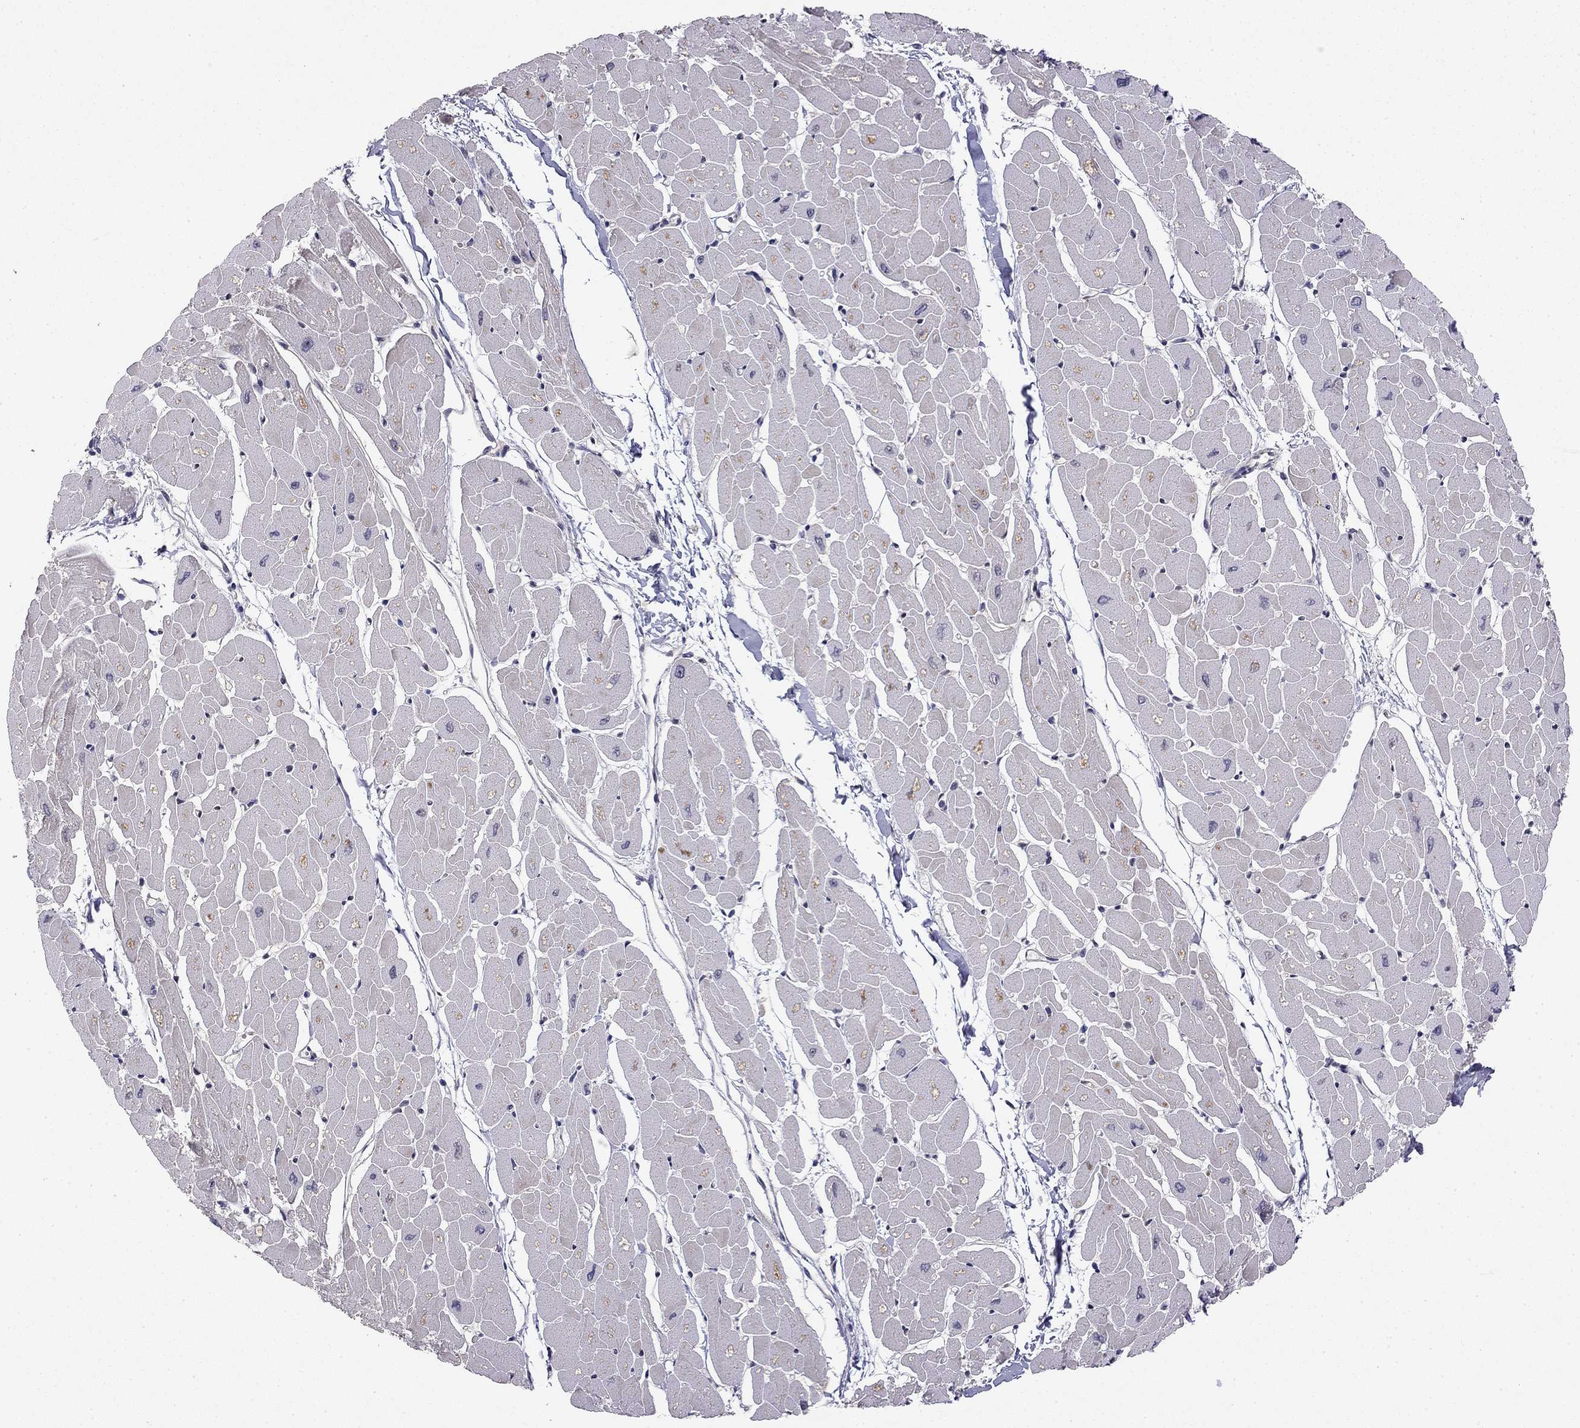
{"staining": {"intensity": "negative", "quantity": "none", "location": "none"}, "tissue": "heart muscle", "cell_type": "Cardiomyocytes", "image_type": "normal", "snomed": [{"axis": "morphology", "description": "Normal tissue, NOS"}, {"axis": "topography", "description": "Heart"}], "caption": "IHC histopathology image of unremarkable heart muscle stained for a protein (brown), which demonstrates no expression in cardiomyocytes.", "gene": "STXBP6", "patient": {"sex": "male", "age": 57}}